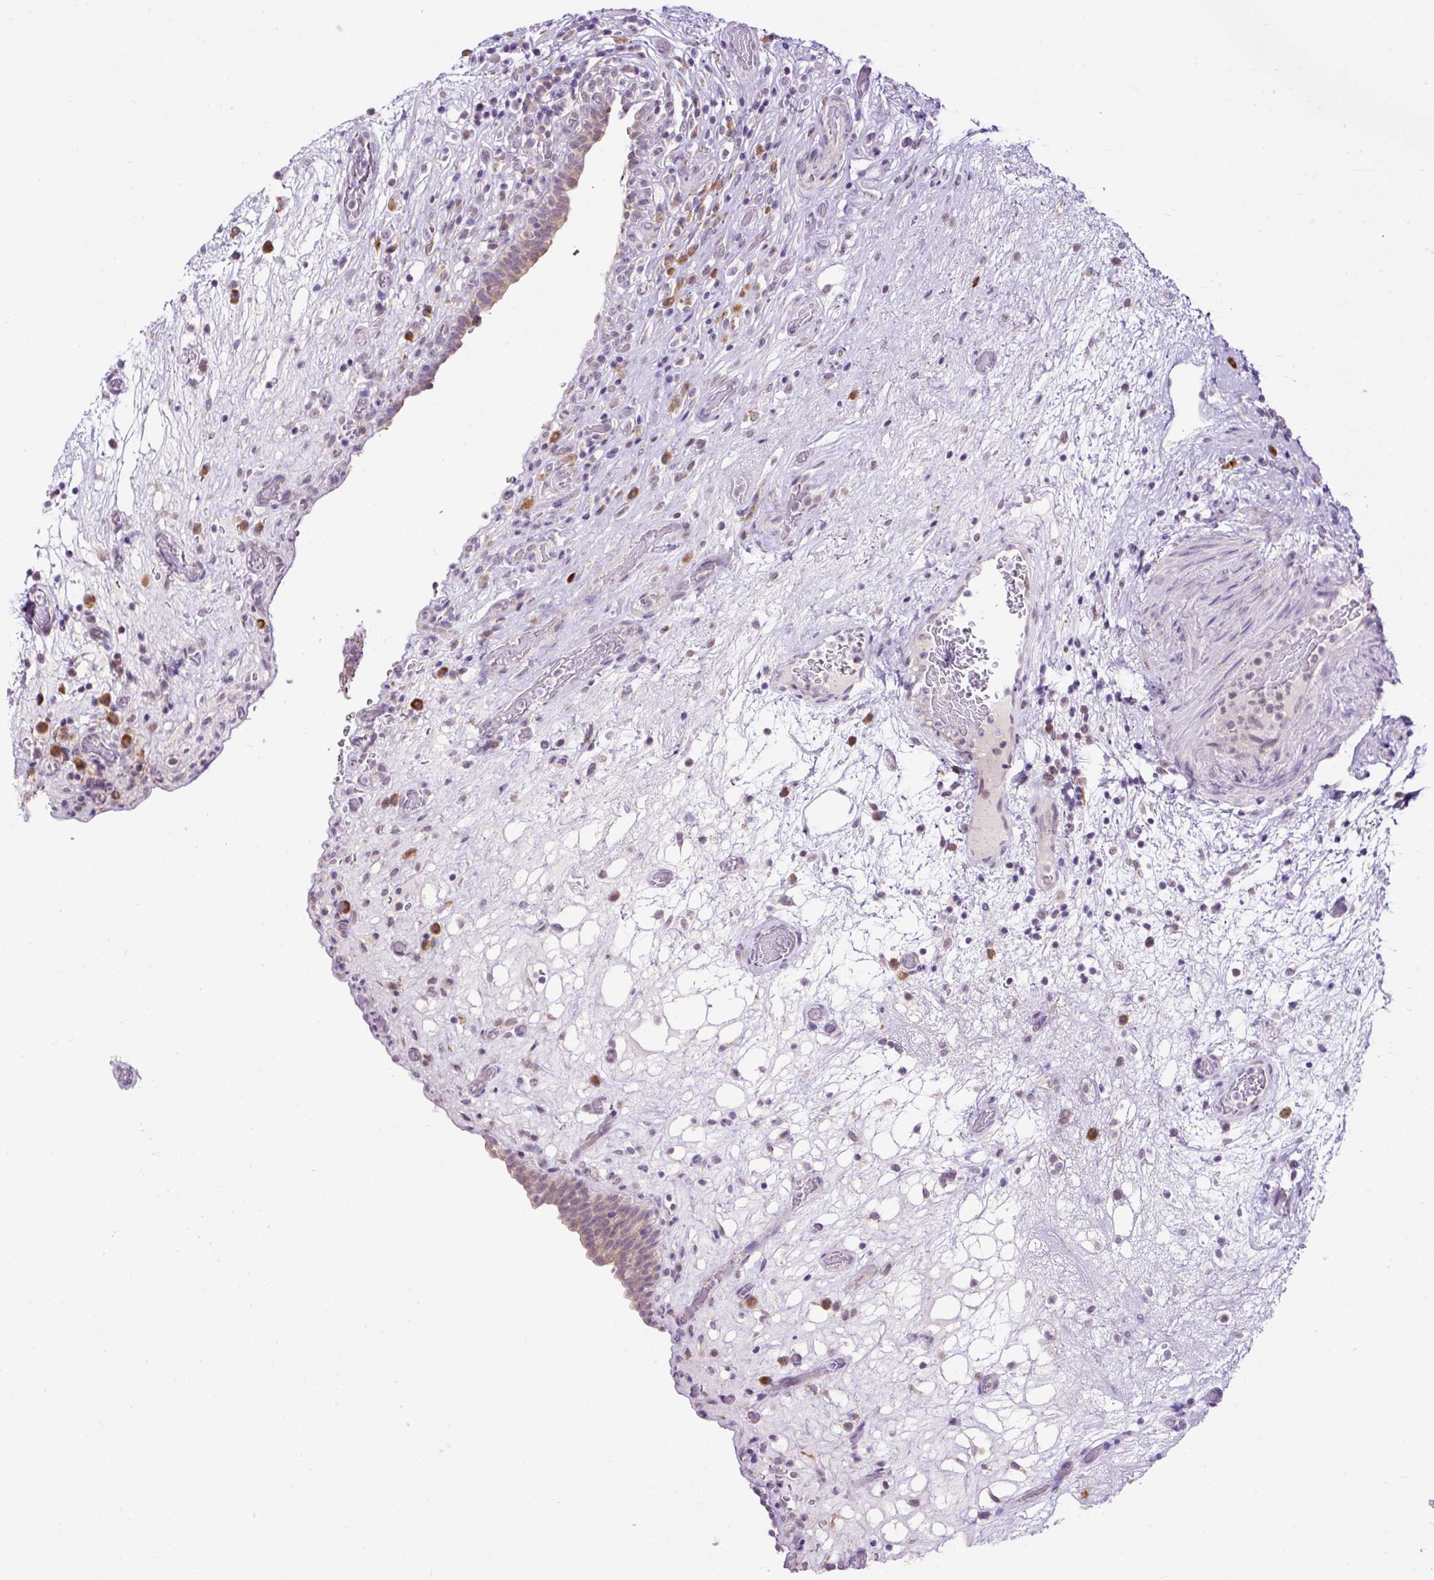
{"staining": {"intensity": "weak", "quantity": "<25%", "location": "cytoplasmic/membranous"}, "tissue": "urinary bladder", "cell_type": "Urothelial cells", "image_type": "normal", "snomed": [{"axis": "morphology", "description": "Normal tissue, NOS"}, {"axis": "topography", "description": "Urinary bladder"}], "caption": "High power microscopy photomicrograph of an IHC micrograph of unremarkable urinary bladder, revealing no significant expression in urothelial cells.", "gene": "FMC1", "patient": {"sex": "male", "age": 71}}